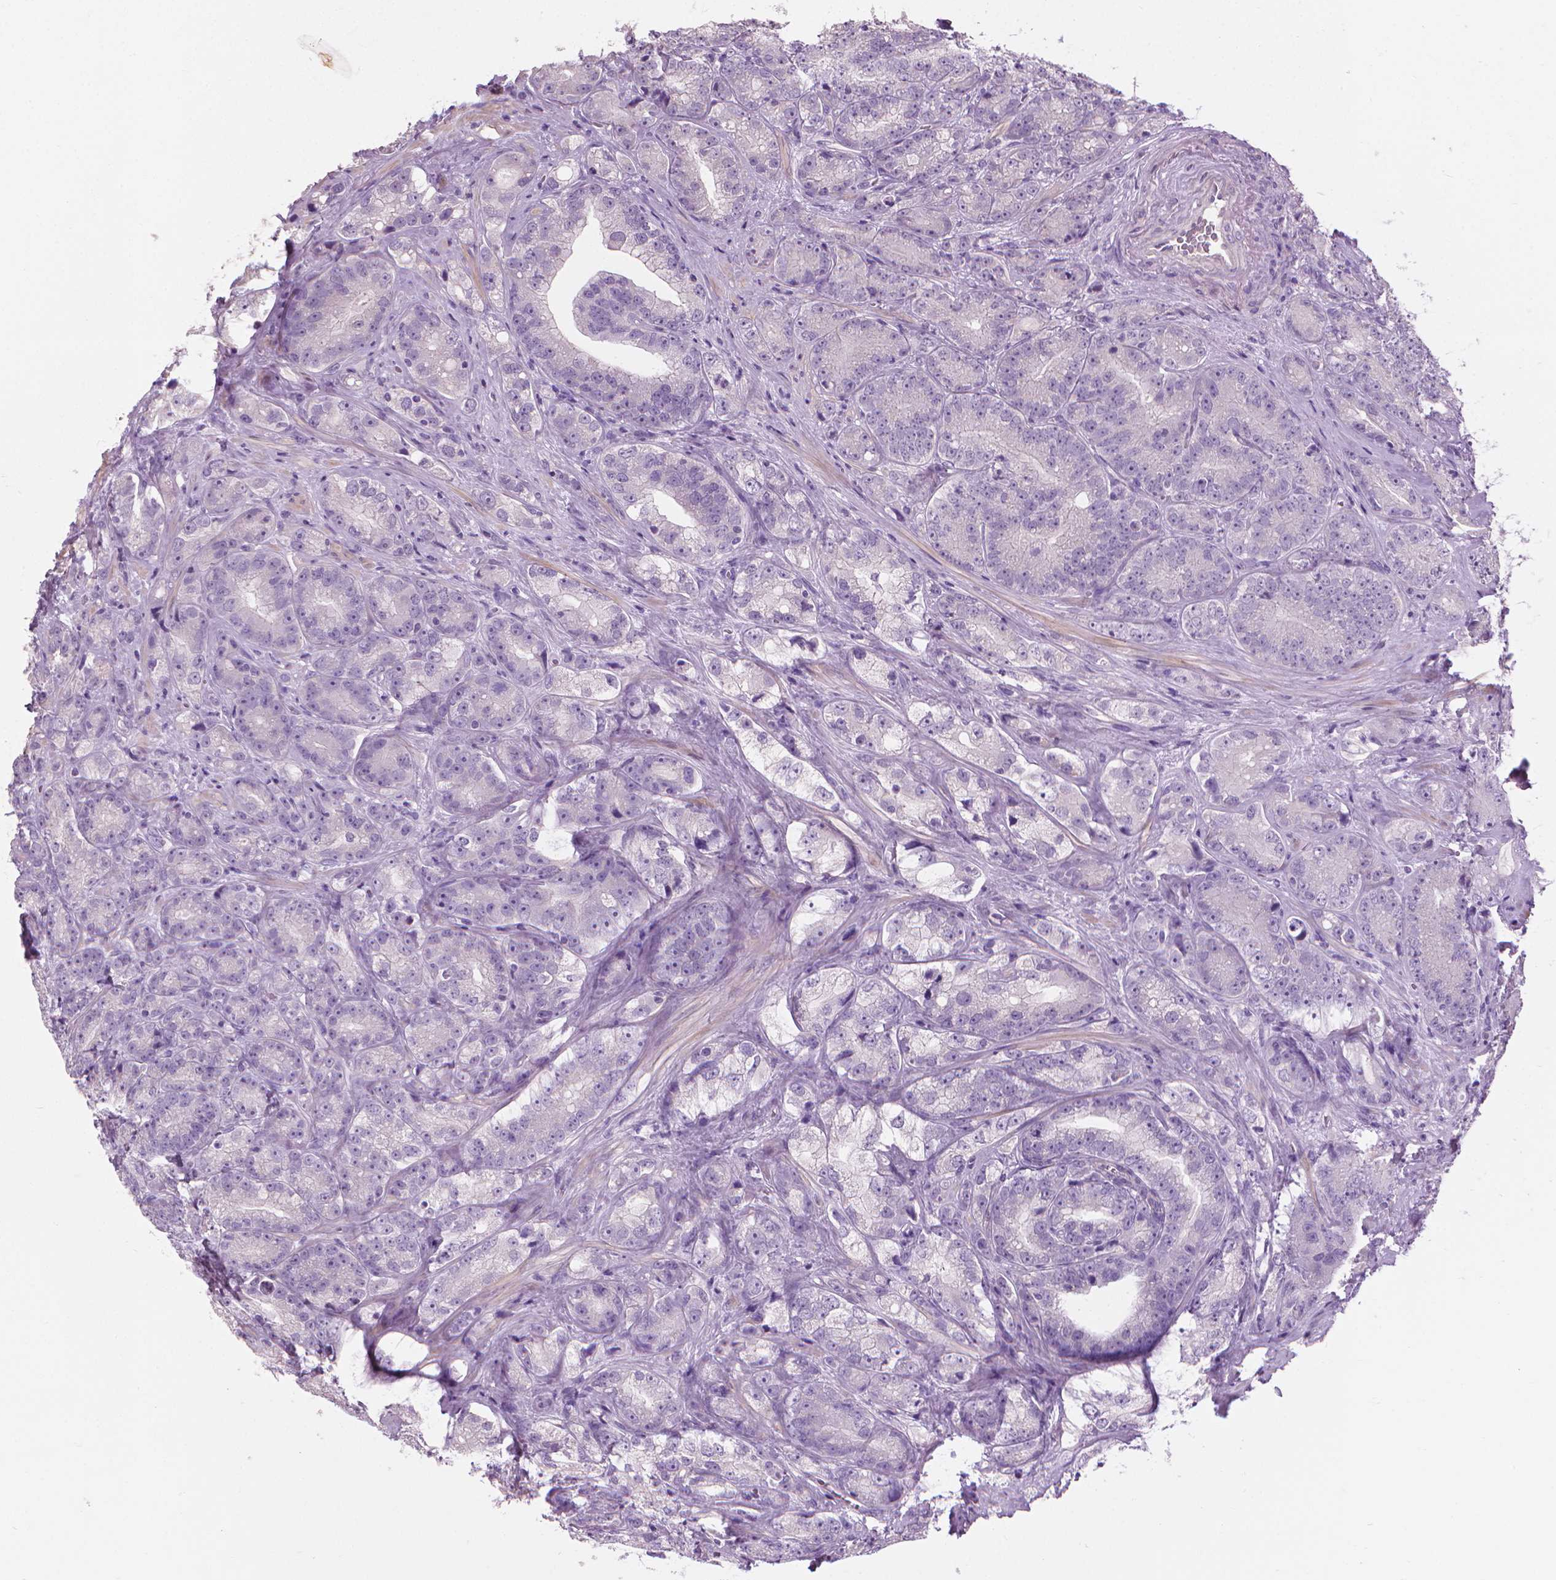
{"staining": {"intensity": "negative", "quantity": "none", "location": "none"}, "tissue": "prostate cancer", "cell_type": "Tumor cells", "image_type": "cancer", "snomed": [{"axis": "morphology", "description": "Adenocarcinoma, NOS"}, {"axis": "topography", "description": "Prostate"}], "caption": "There is no significant positivity in tumor cells of prostate cancer (adenocarcinoma).", "gene": "SAXO2", "patient": {"sex": "male", "age": 63}}